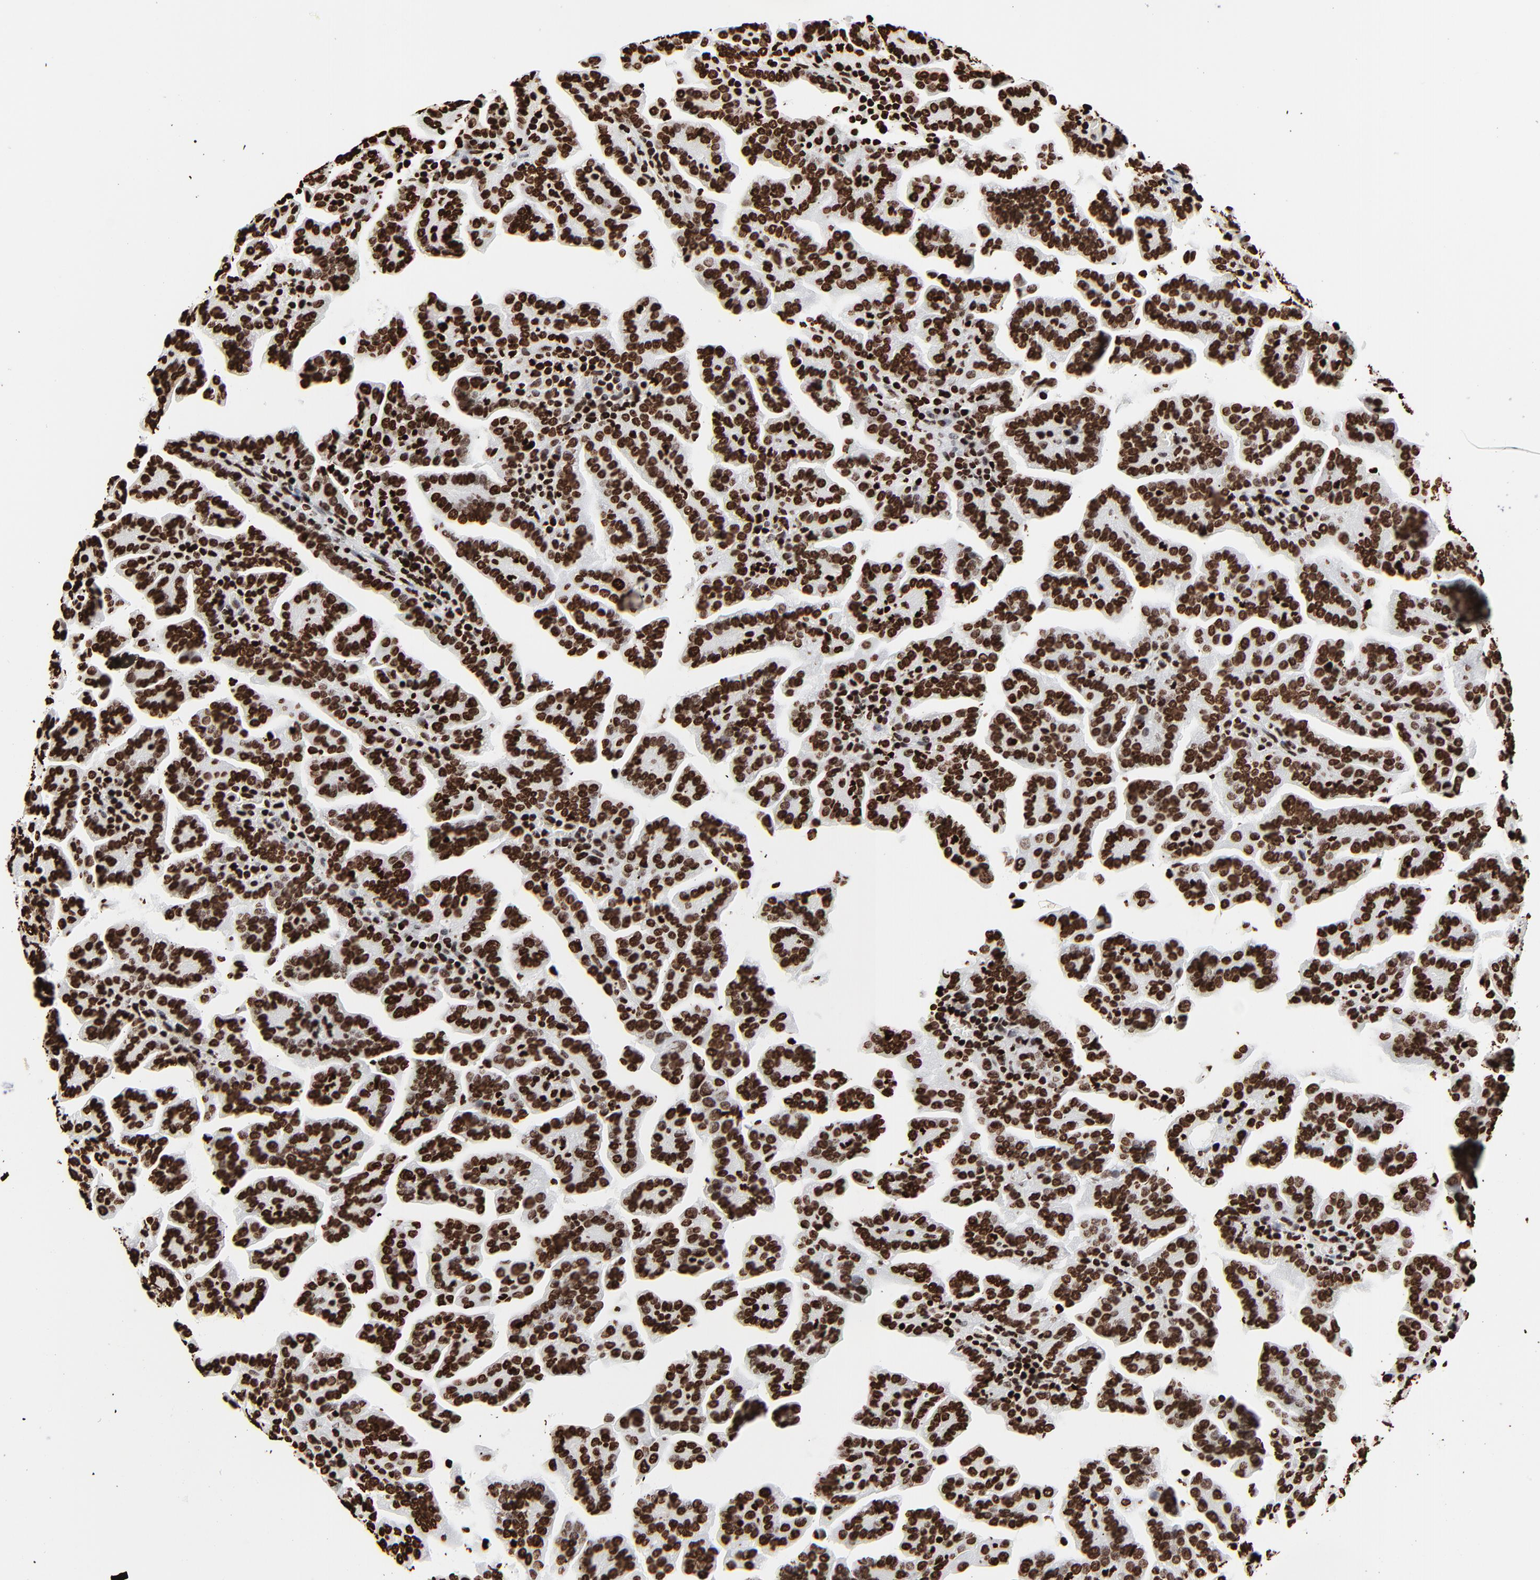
{"staining": {"intensity": "strong", "quantity": ">75%", "location": "nuclear"}, "tissue": "renal cancer", "cell_type": "Tumor cells", "image_type": "cancer", "snomed": [{"axis": "morphology", "description": "Adenocarcinoma, NOS"}, {"axis": "topography", "description": "Kidney"}], "caption": "About >75% of tumor cells in human renal adenocarcinoma exhibit strong nuclear protein expression as visualized by brown immunohistochemical staining.", "gene": "H3-4", "patient": {"sex": "male", "age": 61}}